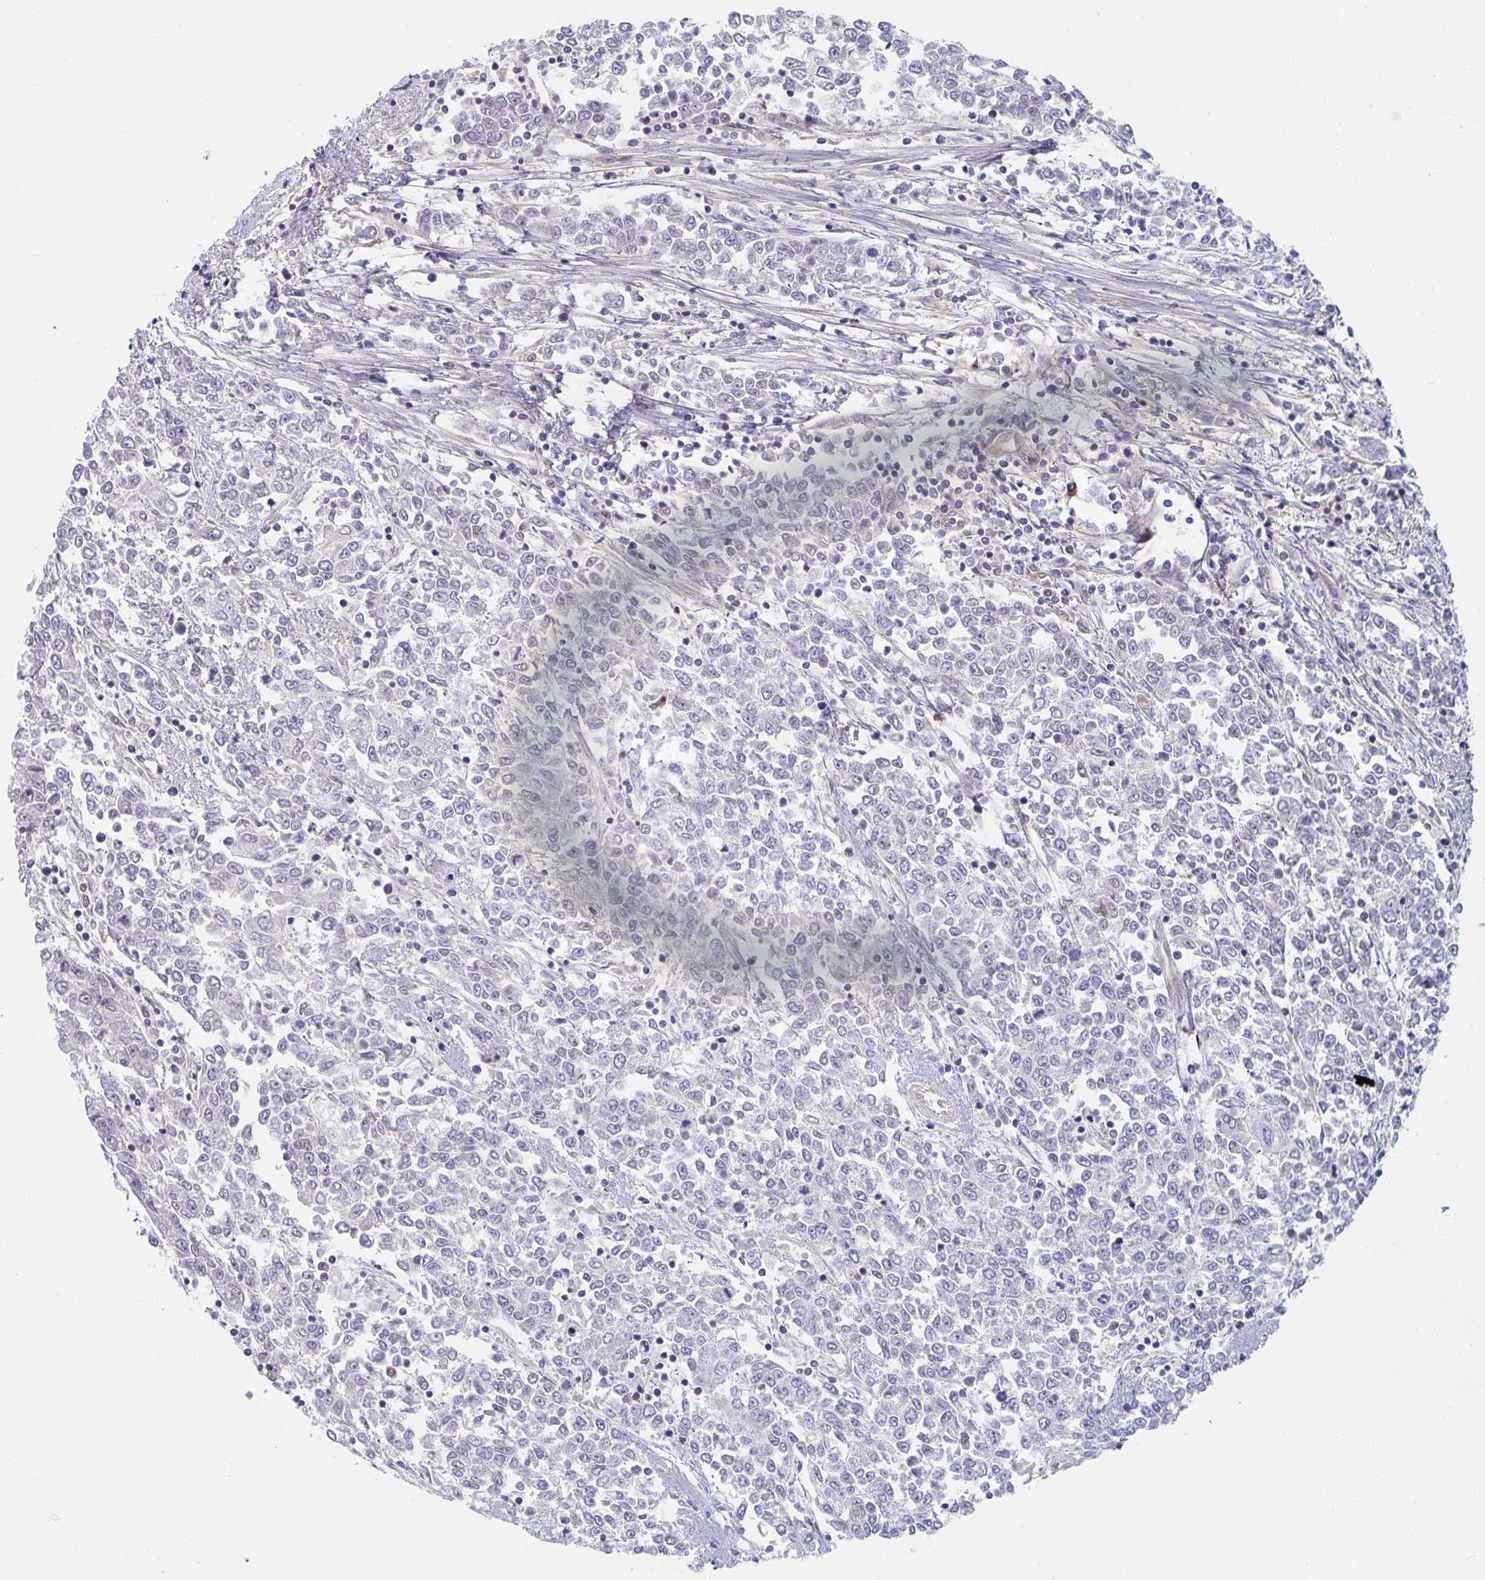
{"staining": {"intensity": "negative", "quantity": "none", "location": "none"}, "tissue": "endometrial cancer", "cell_type": "Tumor cells", "image_type": "cancer", "snomed": [{"axis": "morphology", "description": "Adenocarcinoma, NOS"}, {"axis": "topography", "description": "Endometrium"}], "caption": "The immunohistochemistry (IHC) image has no significant positivity in tumor cells of endometrial cancer tissue. Nuclei are stained in blue.", "gene": "AMPD2", "patient": {"sex": "female", "age": 50}}